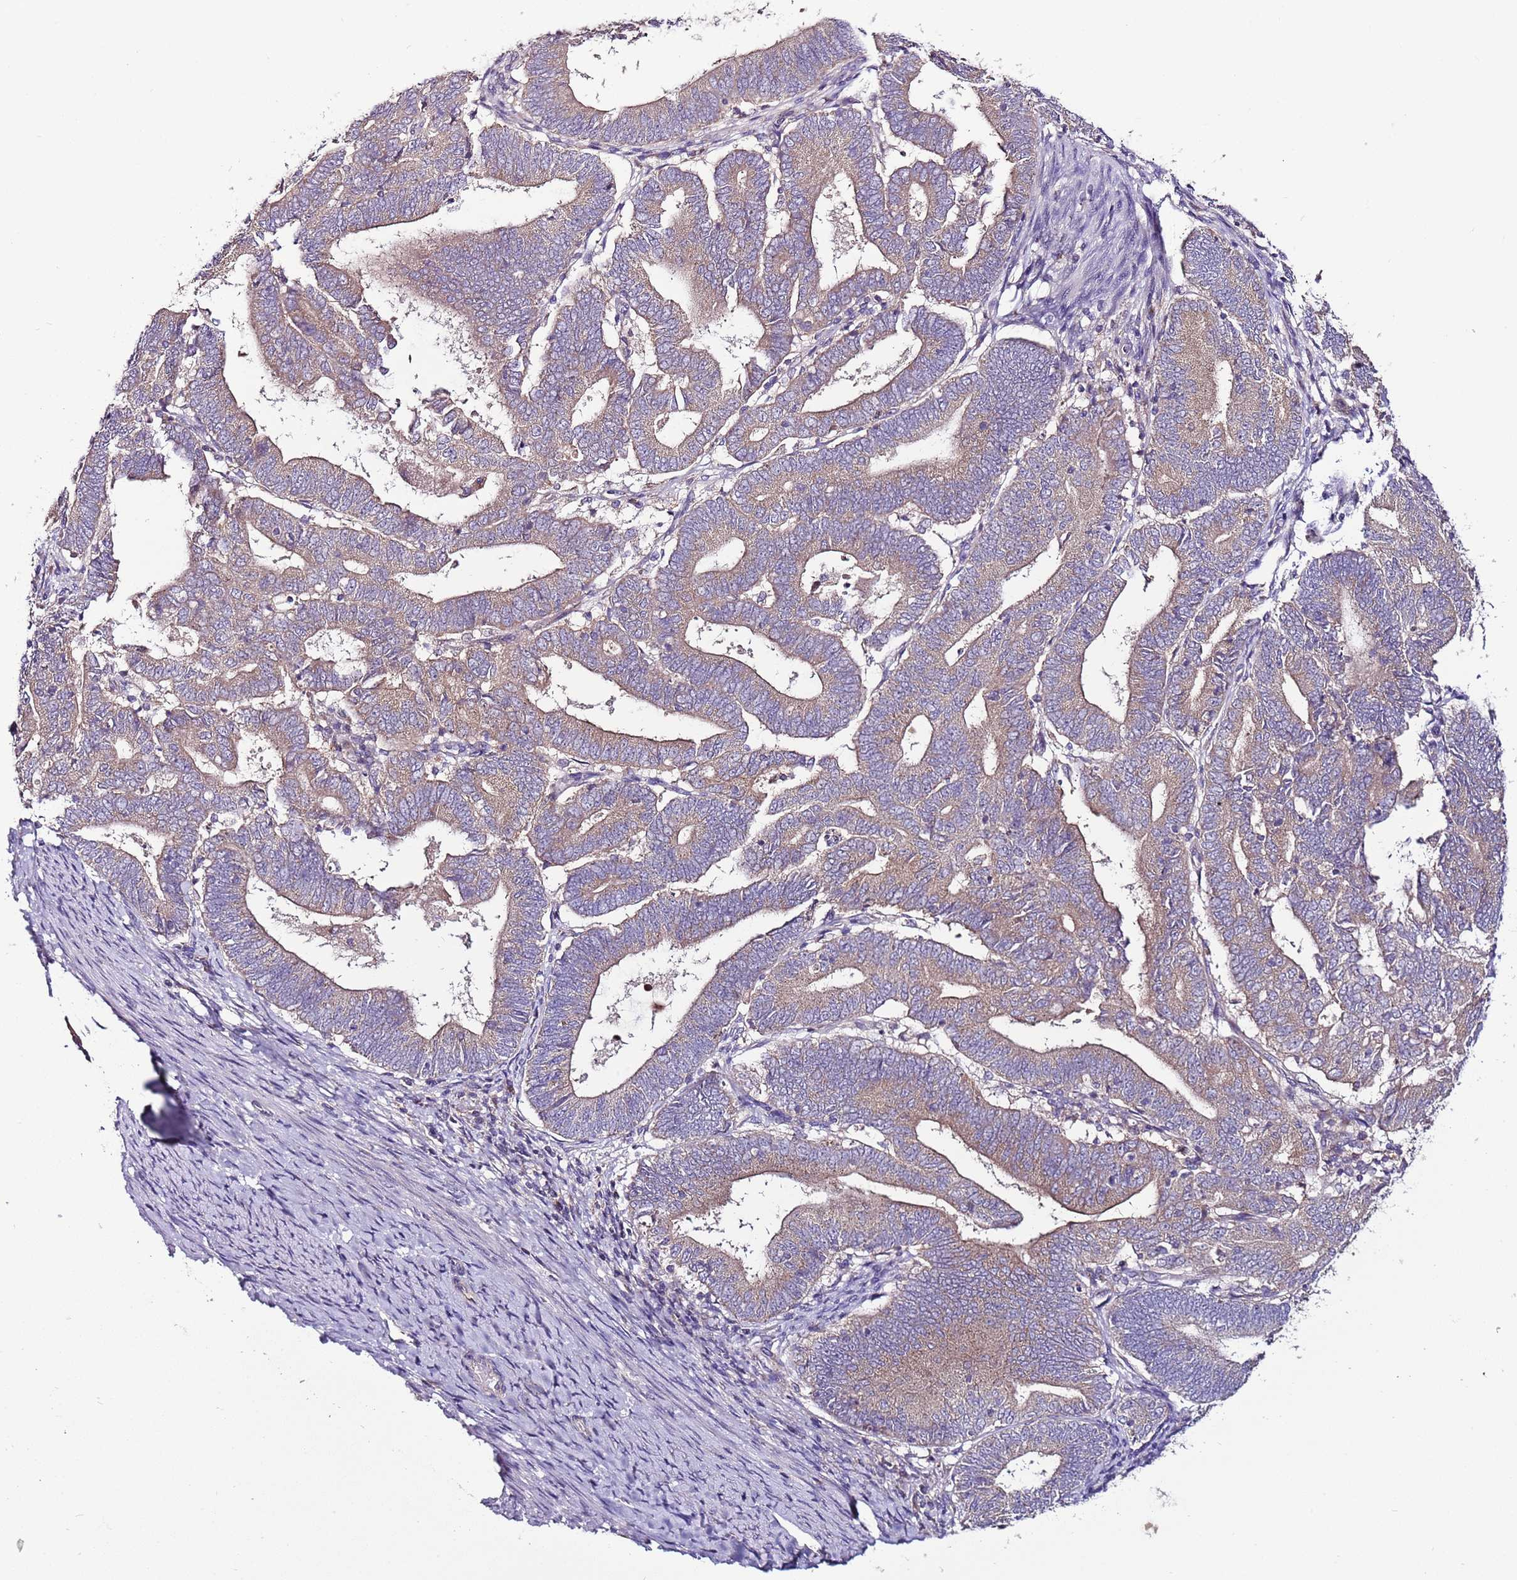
{"staining": {"intensity": "weak", "quantity": "25%-75%", "location": "cytoplasmic/membranous"}, "tissue": "endometrial cancer", "cell_type": "Tumor cells", "image_type": "cancer", "snomed": [{"axis": "morphology", "description": "Adenocarcinoma, NOS"}, {"axis": "topography", "description": "Endometrium"}], "caption": "A high-resolution photomicrograph shows immunohistochemistry staining of adenocarcinoma (endometrial), which demonstrates weak cytoplasmic/membranous expression in about 25%-75% of tumor cells.", "gene": "FAM20A", "patient": {"sex": "female", "age": 70}}